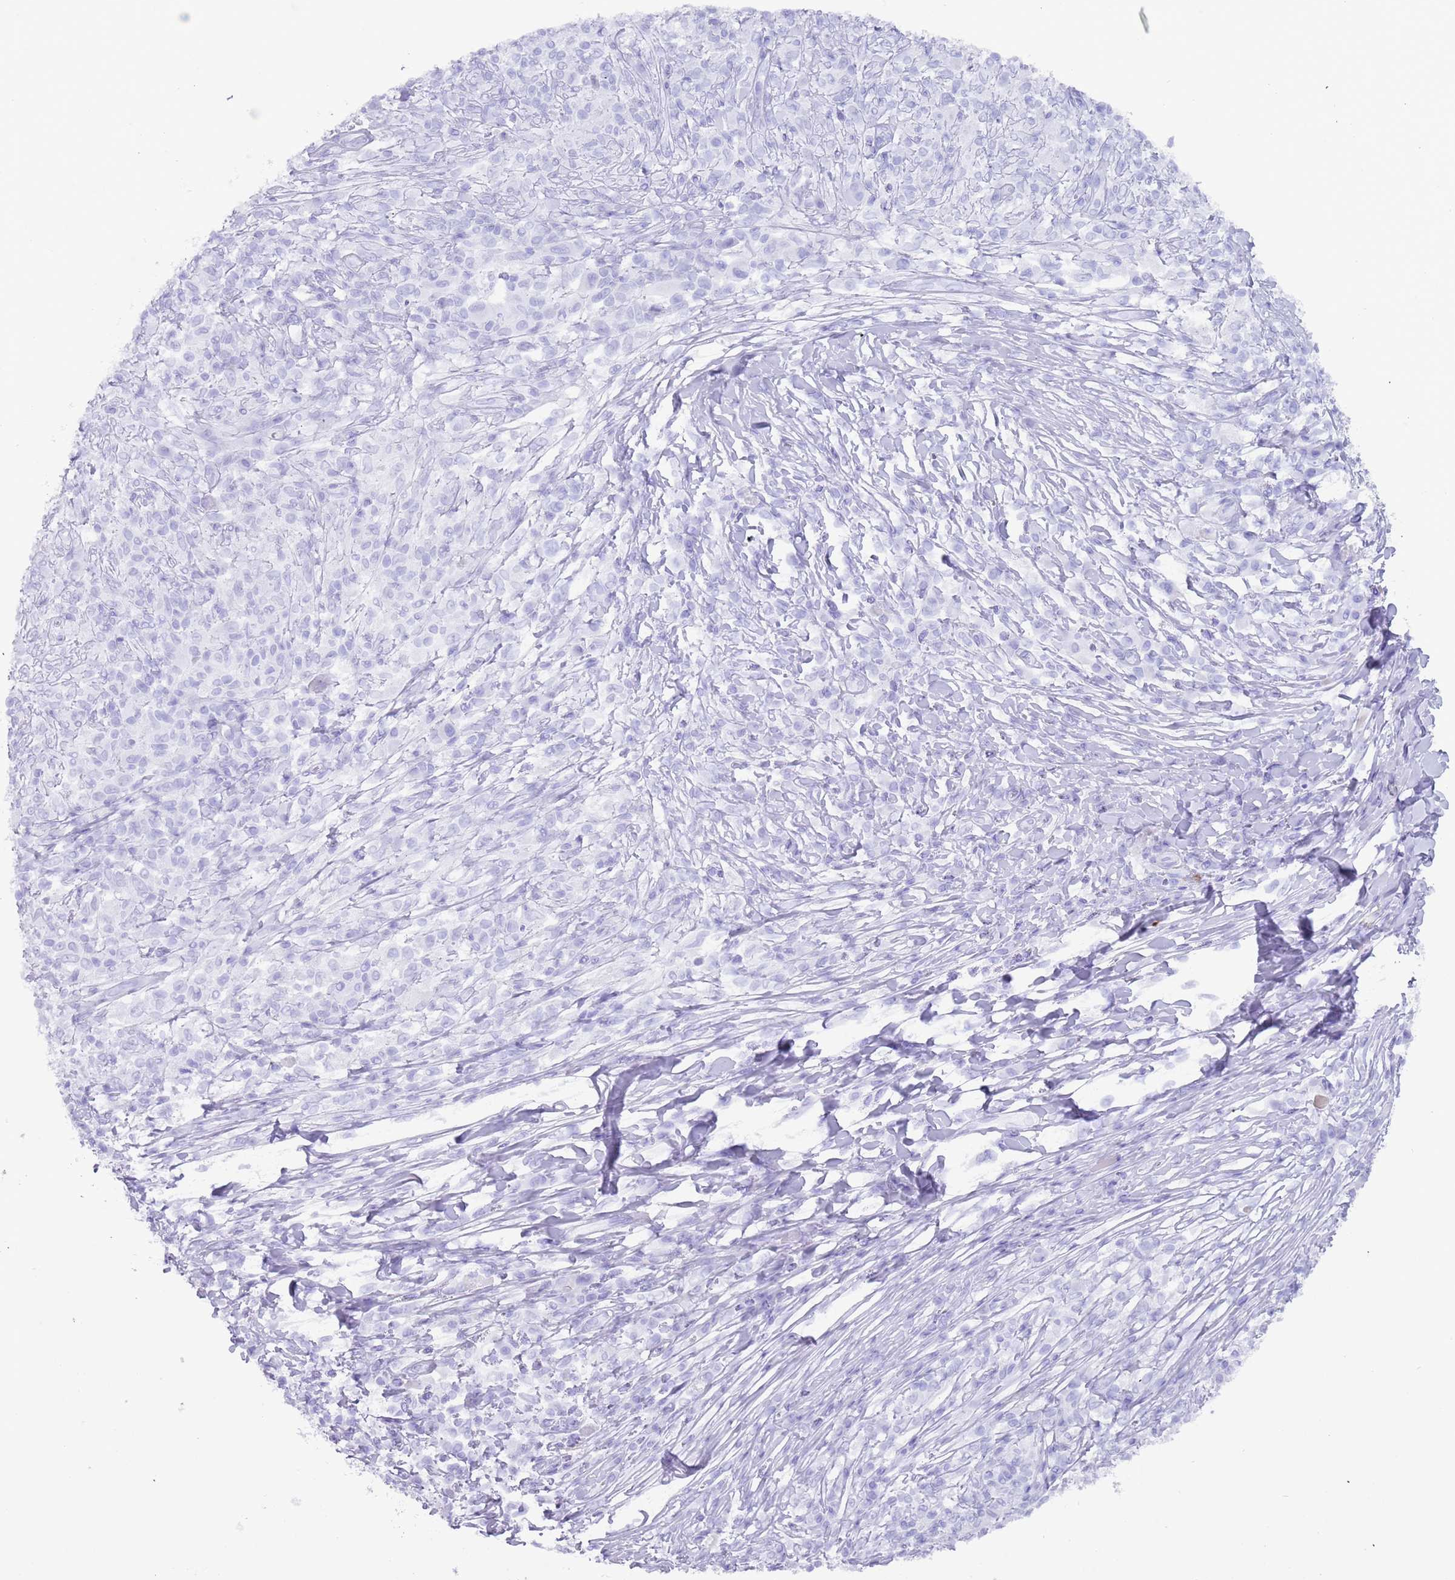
{"staining": {"intensity": "negative", "quantity": "none", "location": "none"}, "tissue": "melanoma", "cell_type": "Tumor cells", "image_type": "cancer", "snomed": [{"axis": "morphology", "description": "Malignant melanoma, NOS"}, {"axis": "topography", "description": "Skin"}], "caption": "Tumor cells show no significant staining in malignant melanoma. (DAB (3,3'-diaminobenzidine) IHC, high magnification).", "gene": "MYADML2", "patient": {"sex": "male", "age": 66}}